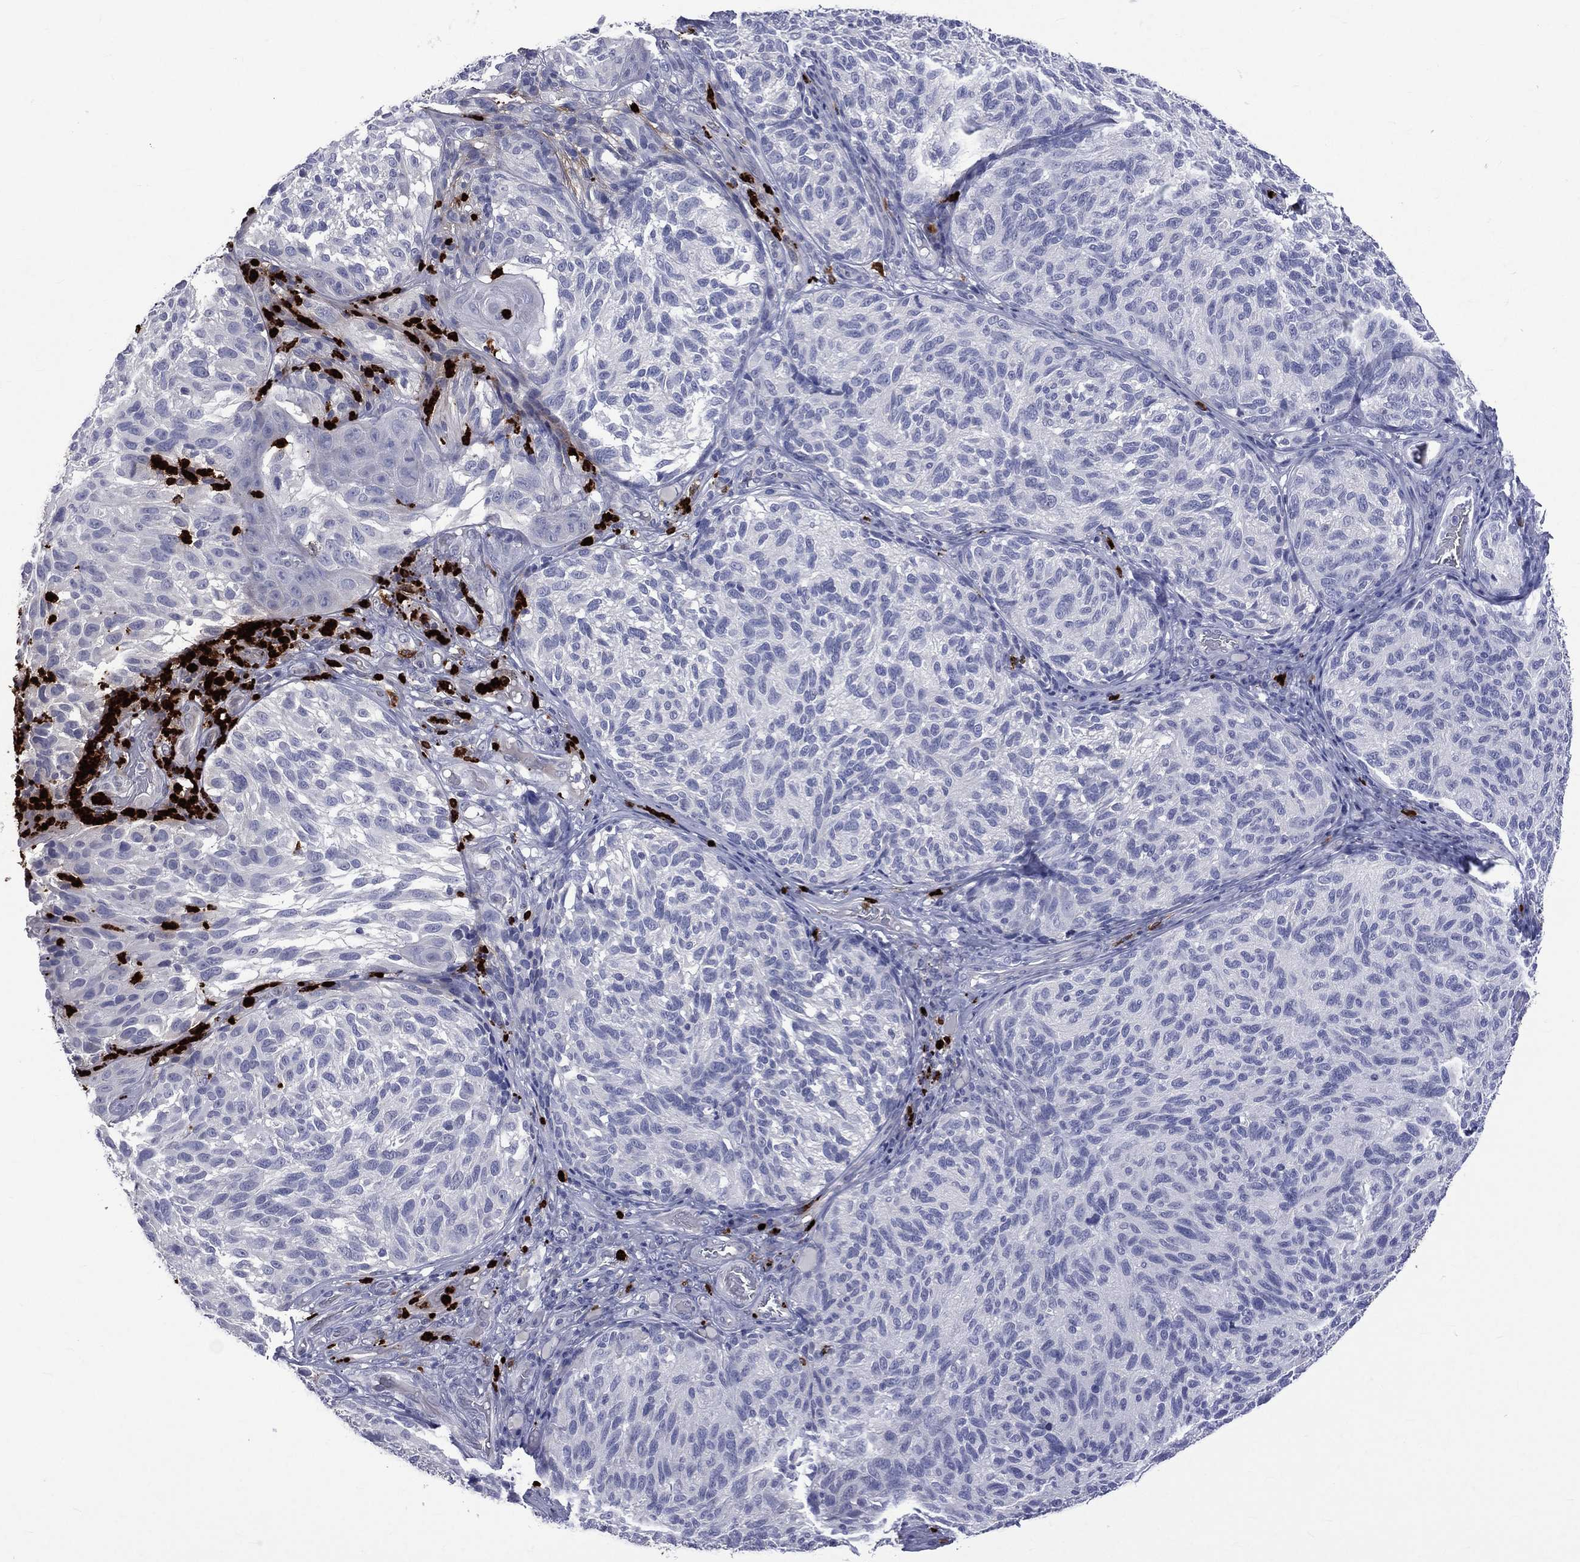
{"staining": {"intensity": "negative", "quantity": "none", "location": "none"}, "tissue": "melanoma", "cell_type": "Tumor cells", "image_type": "cancer", "snomed": [{"axis": "morphology", "description": "Malignant melanoma, NOS"}, {"axis": "topography", "description": "Skin"}], "caption": "Immunohistochemistry histopathology image of neoplastic tissue: human melanoma stained with DAB (3,3'-diaminobenzidine) displays no significant protein staining in tumor cells. (DAB IHC visualized using brightfield microscopy, high magnification).", "gene": "ELANE", "patient": {"sex": "female", "age": 73}}